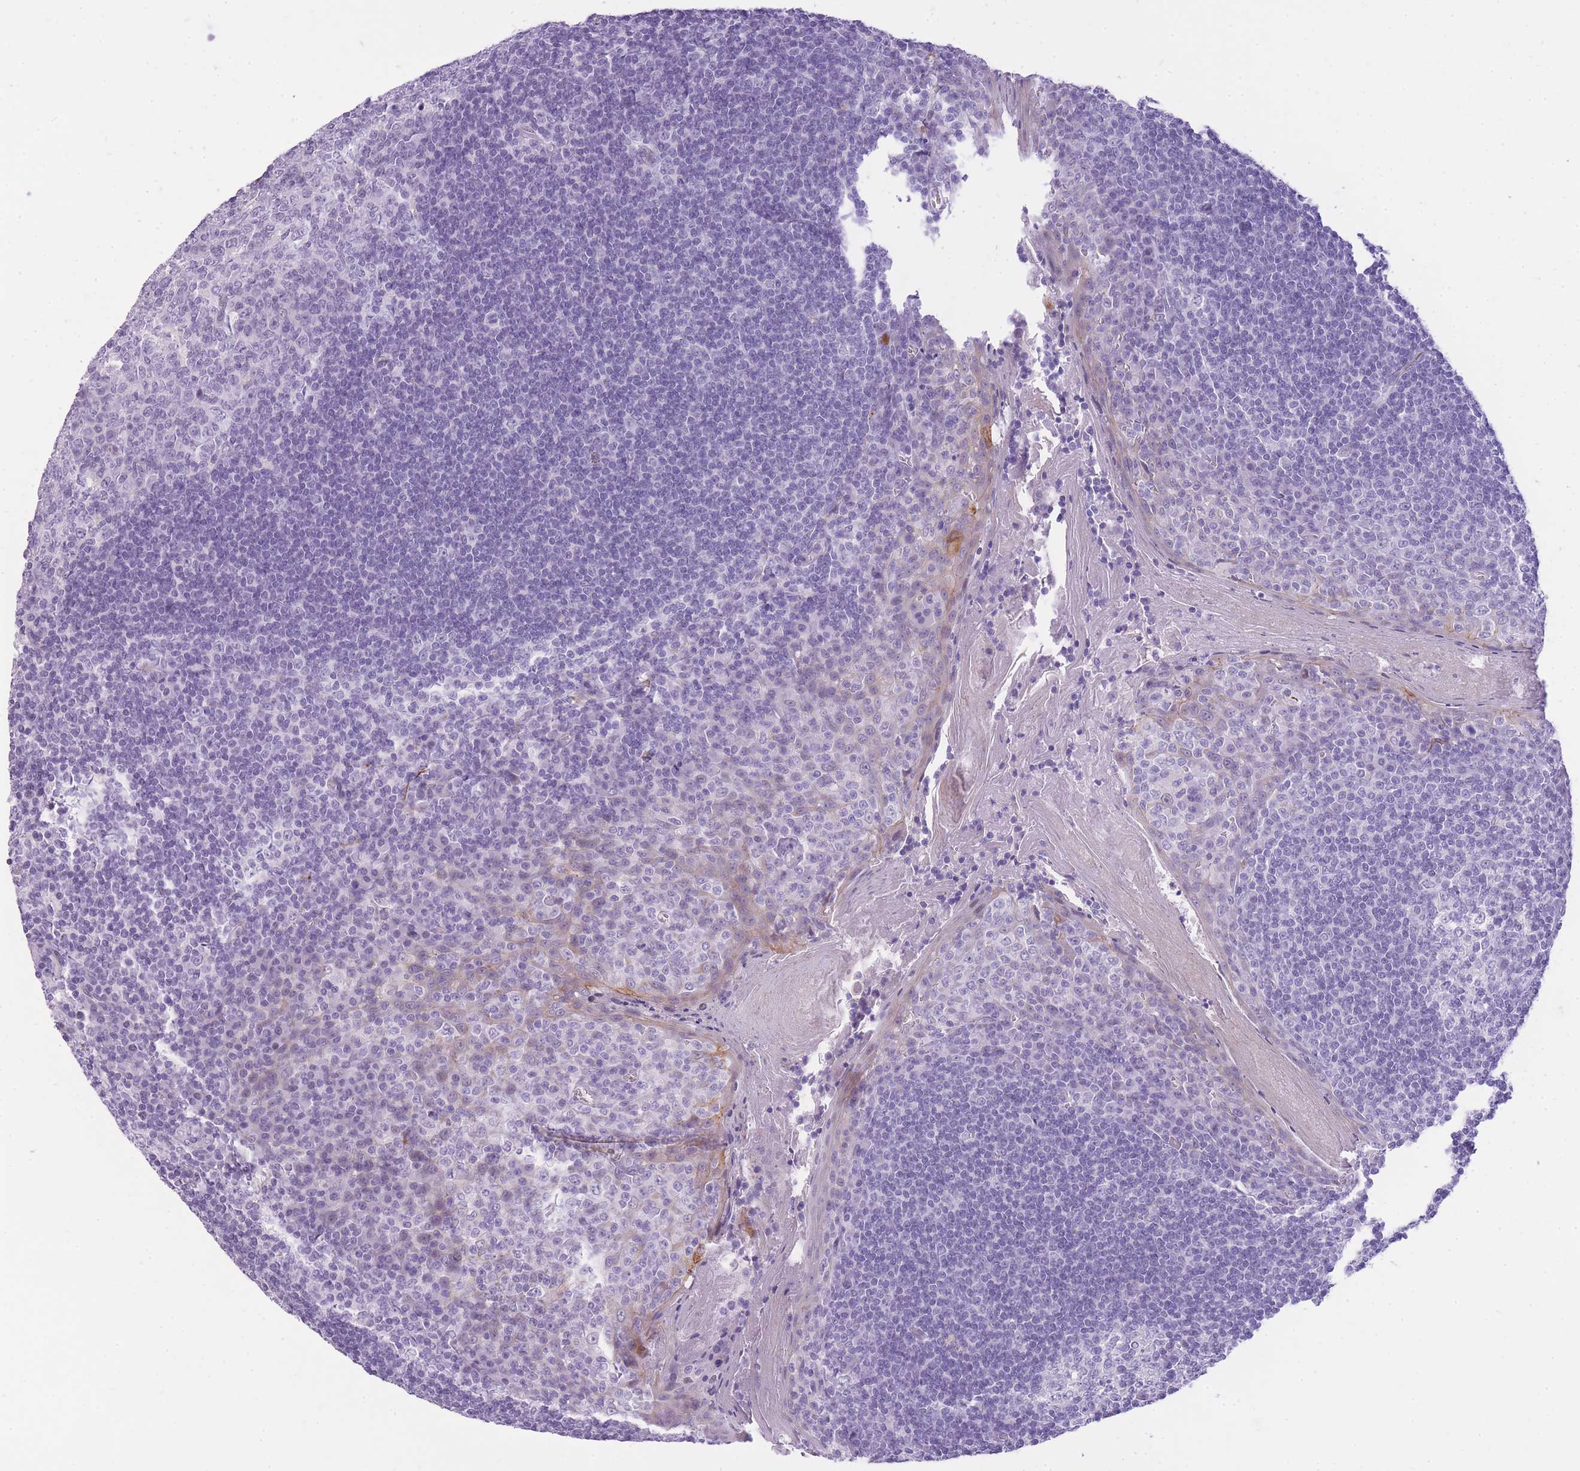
{"staining": {"intensity": "negative", "quantity": "none", "location": "none"}, "tissue": "tonsil", "cell_type": "Germinal center cells", "image_type": "normal", "snomed": [{"axis": "morphology", "description": "Normal tissue, NOS"}, {"axis": "topography", "description": "Tonsil"}], "caption": "Germinal center cells show no significant protein expression in benign tonsil. The staining is performed using DAB (3,3'-diaminobenzidine) brown chromogen with nuclei counter-stained in using hematoxylin.", "gene": "RADX", "patient": {"sex": "male", "age": 27}}